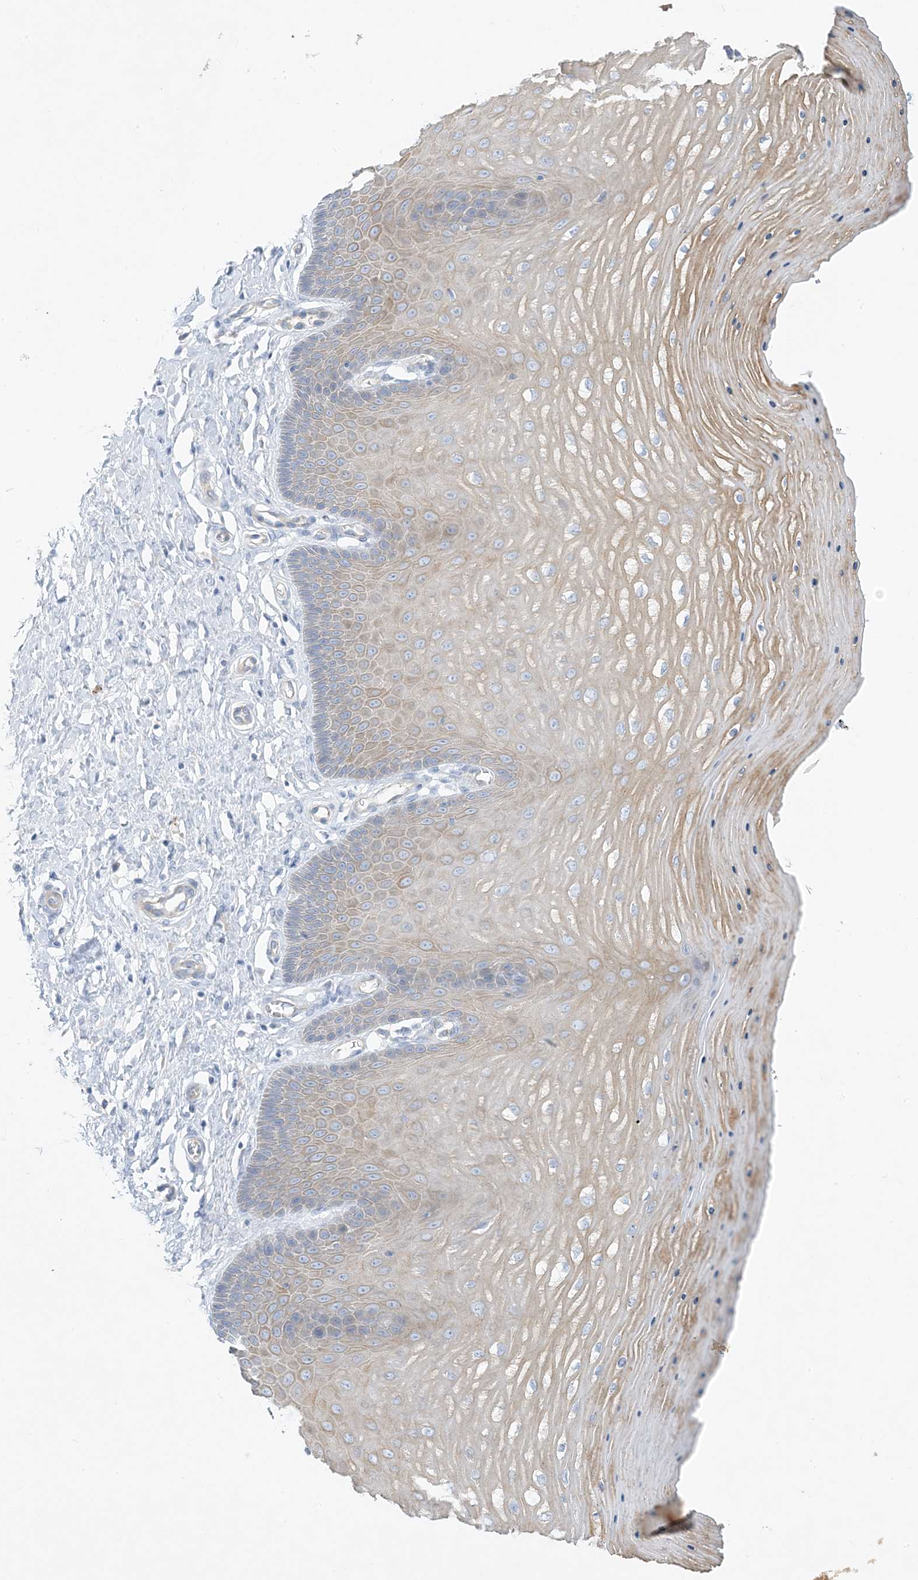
{"staining": {"intensity": "weak", "quantity": ">75%", "location": "cytoplasmic/membranous"}, "tissue": "cervix", "cell_type": "Squamous epithelial cells", "image_type": "normal", "snomed": [{"axis": "morphology", "description": "Normal tissue, NOS"}, {"axis": "topography", "description": "Cervix"}], "caption": "Immunohistochemical staining of normal cervix shows >75% levels of weak cytoplasmic/membranous protein expression in approximately >75% of squamous epithelial cells. Using DAB (3,3'-diaminobenzidine) (brown) and hematoxylin (blue) stains, captured at high magnification using brightfield microscopy.", "gene": "XIRP2", "patient": {"sex": "female", "age": 55}}